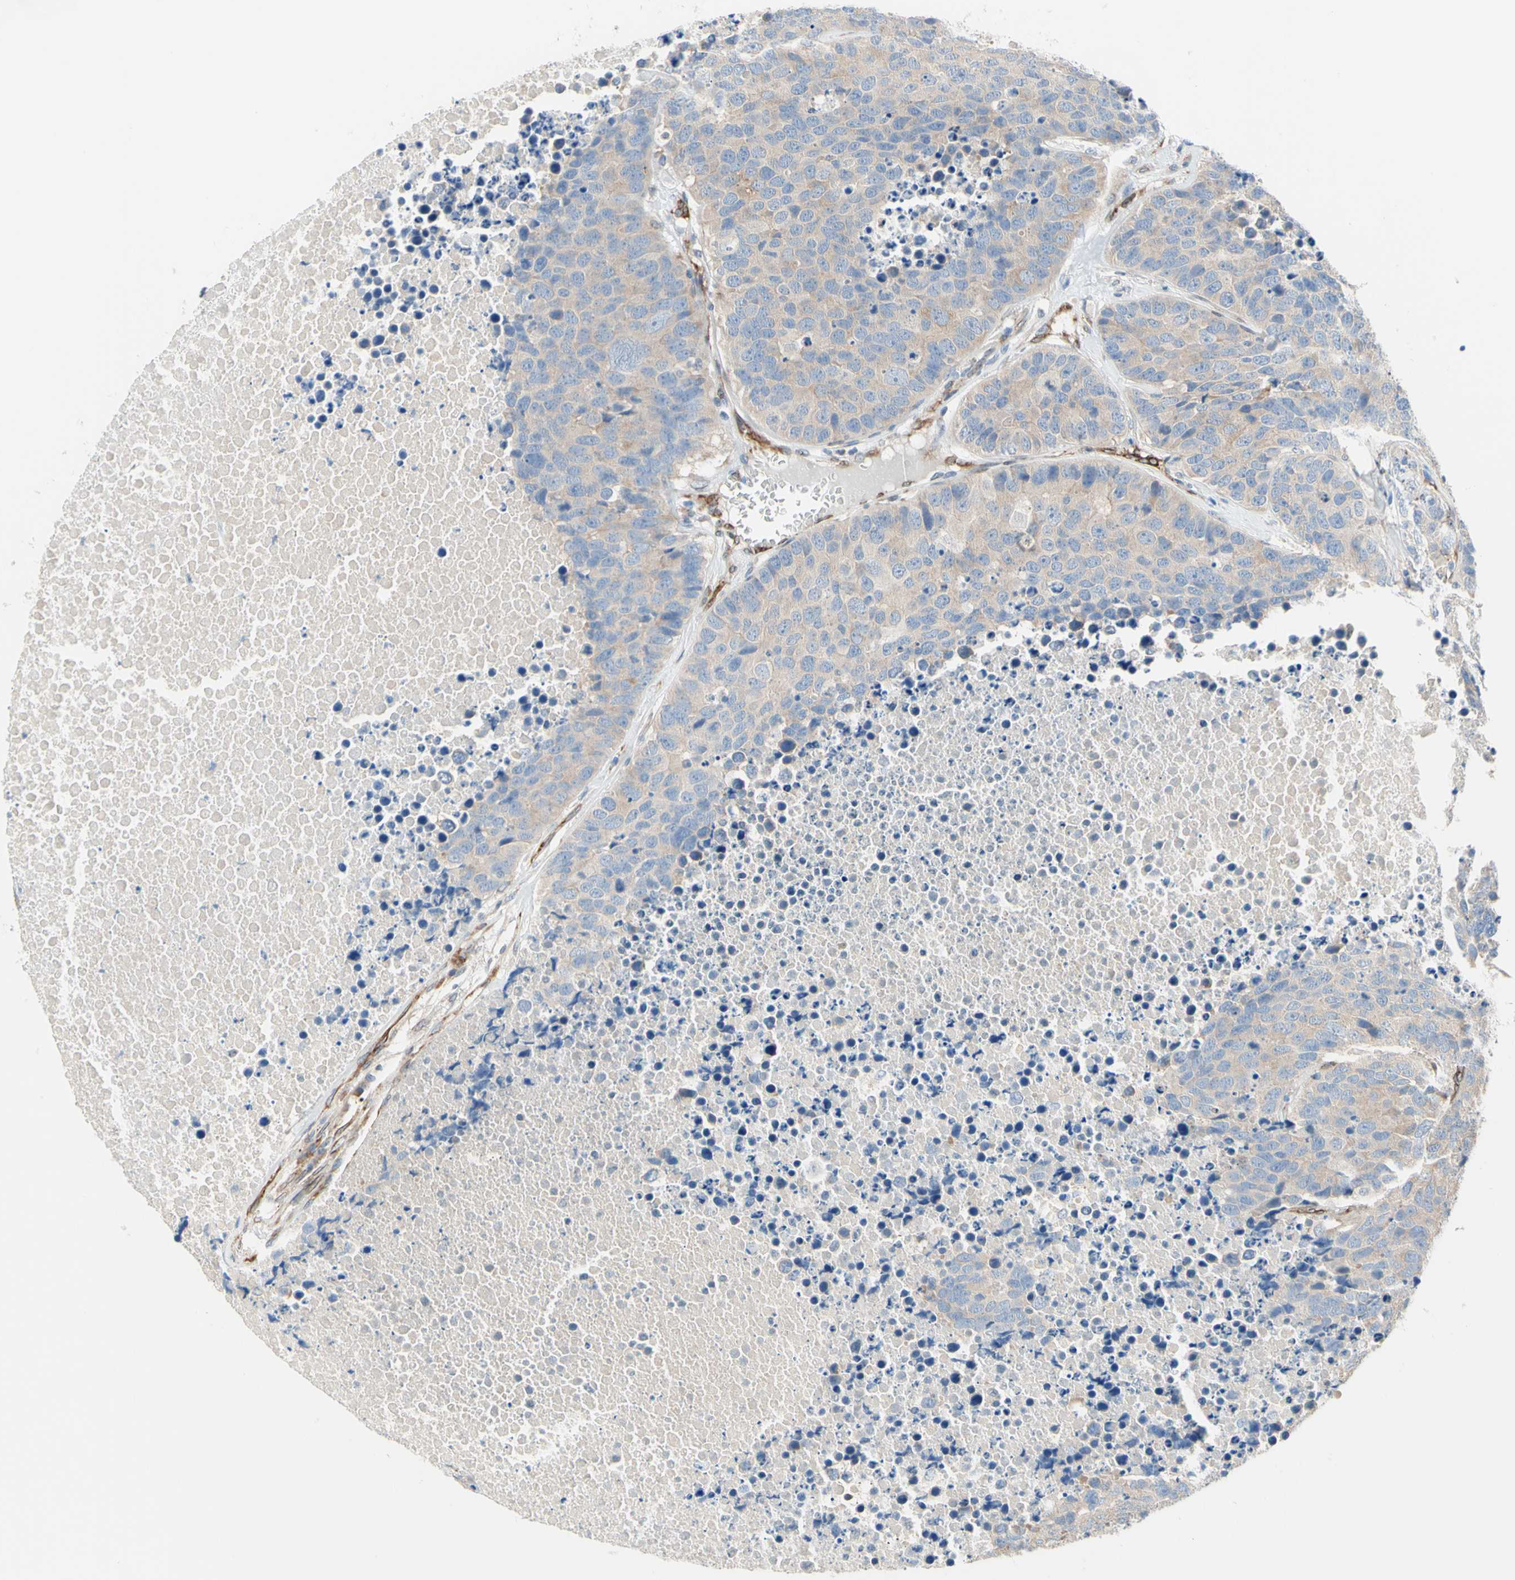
{"staining": {"intensity": "weak", "quantity": ">75%", "location": "cytoplasmic/membranous"}, "tissue": "carcinoid", "cell_type": "Tumor cells", "image_type": "cancer", "snomed": [{"axis": "morphology", "description": "Carcinoid, malignant, NOS"}, {"axis": "topography", "description": "Lung"}], "caption": "Human carcinoid stained with a protein marker shows weak staining in tumor cells.", "gene": "TRAF2", "patient": {"sex": "male", "age": 60}}